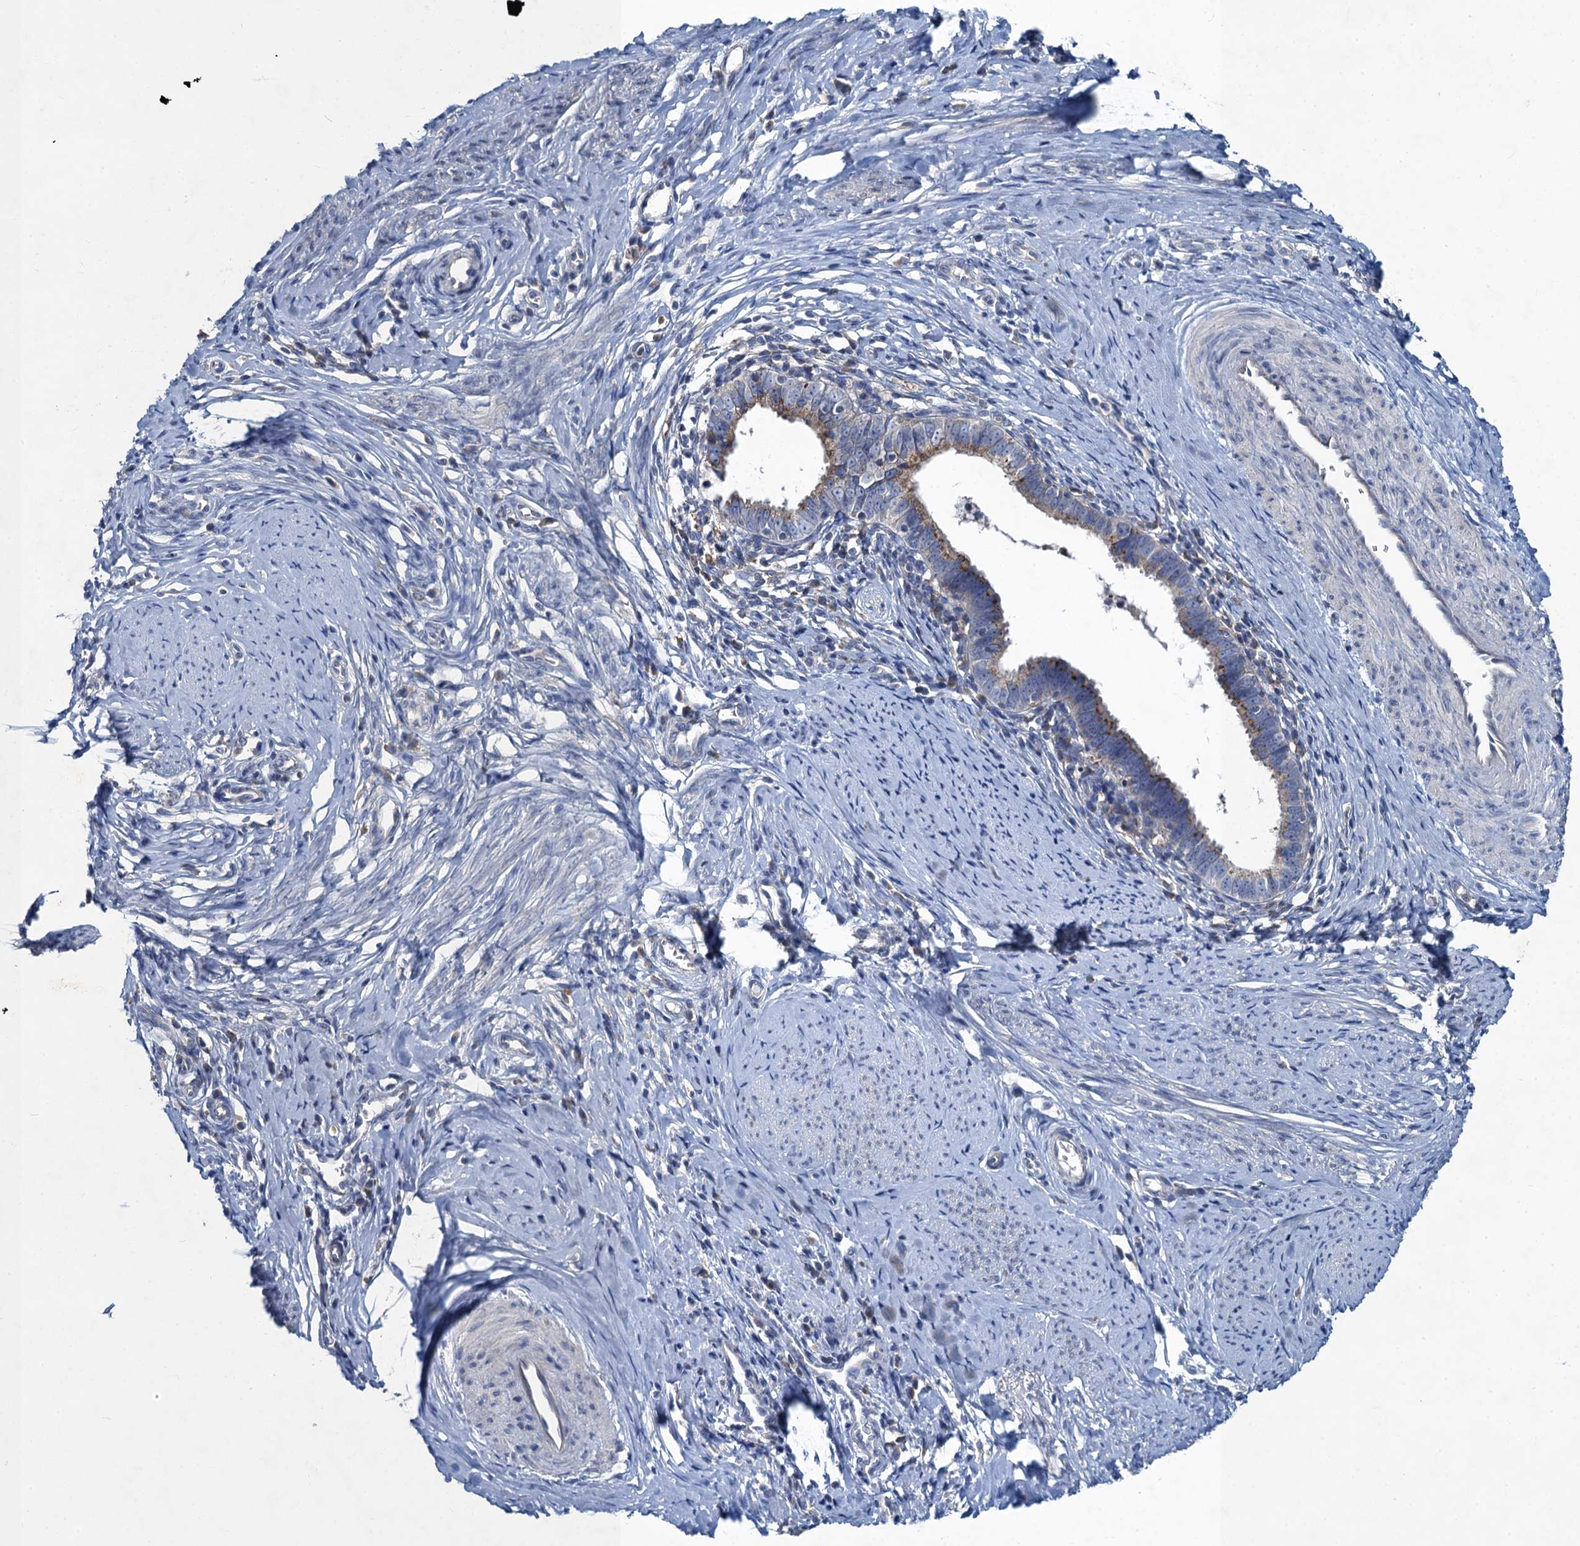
{"staining": {"intensity": "moderate", "quantity": "<25%", "location": "cytoplasmic/membranous"}, "tissue": "cervical cancer", "cell_type": "Tumor cells", "image_type": "cancer", "snomed": [{"axis": "morphology", "description": "Adenocarcinoma, NOS"}, {"axis": "topography", "description": "Cervix"}], "caption": "Protein analysis of cervical cancer (adenocarcinoma) tissue shows moderate cytoplasmic/membranous expression in about <25% of tumor cells.", "gene": "SNAP29", "patient": {"sex": "female", "age": 36}}